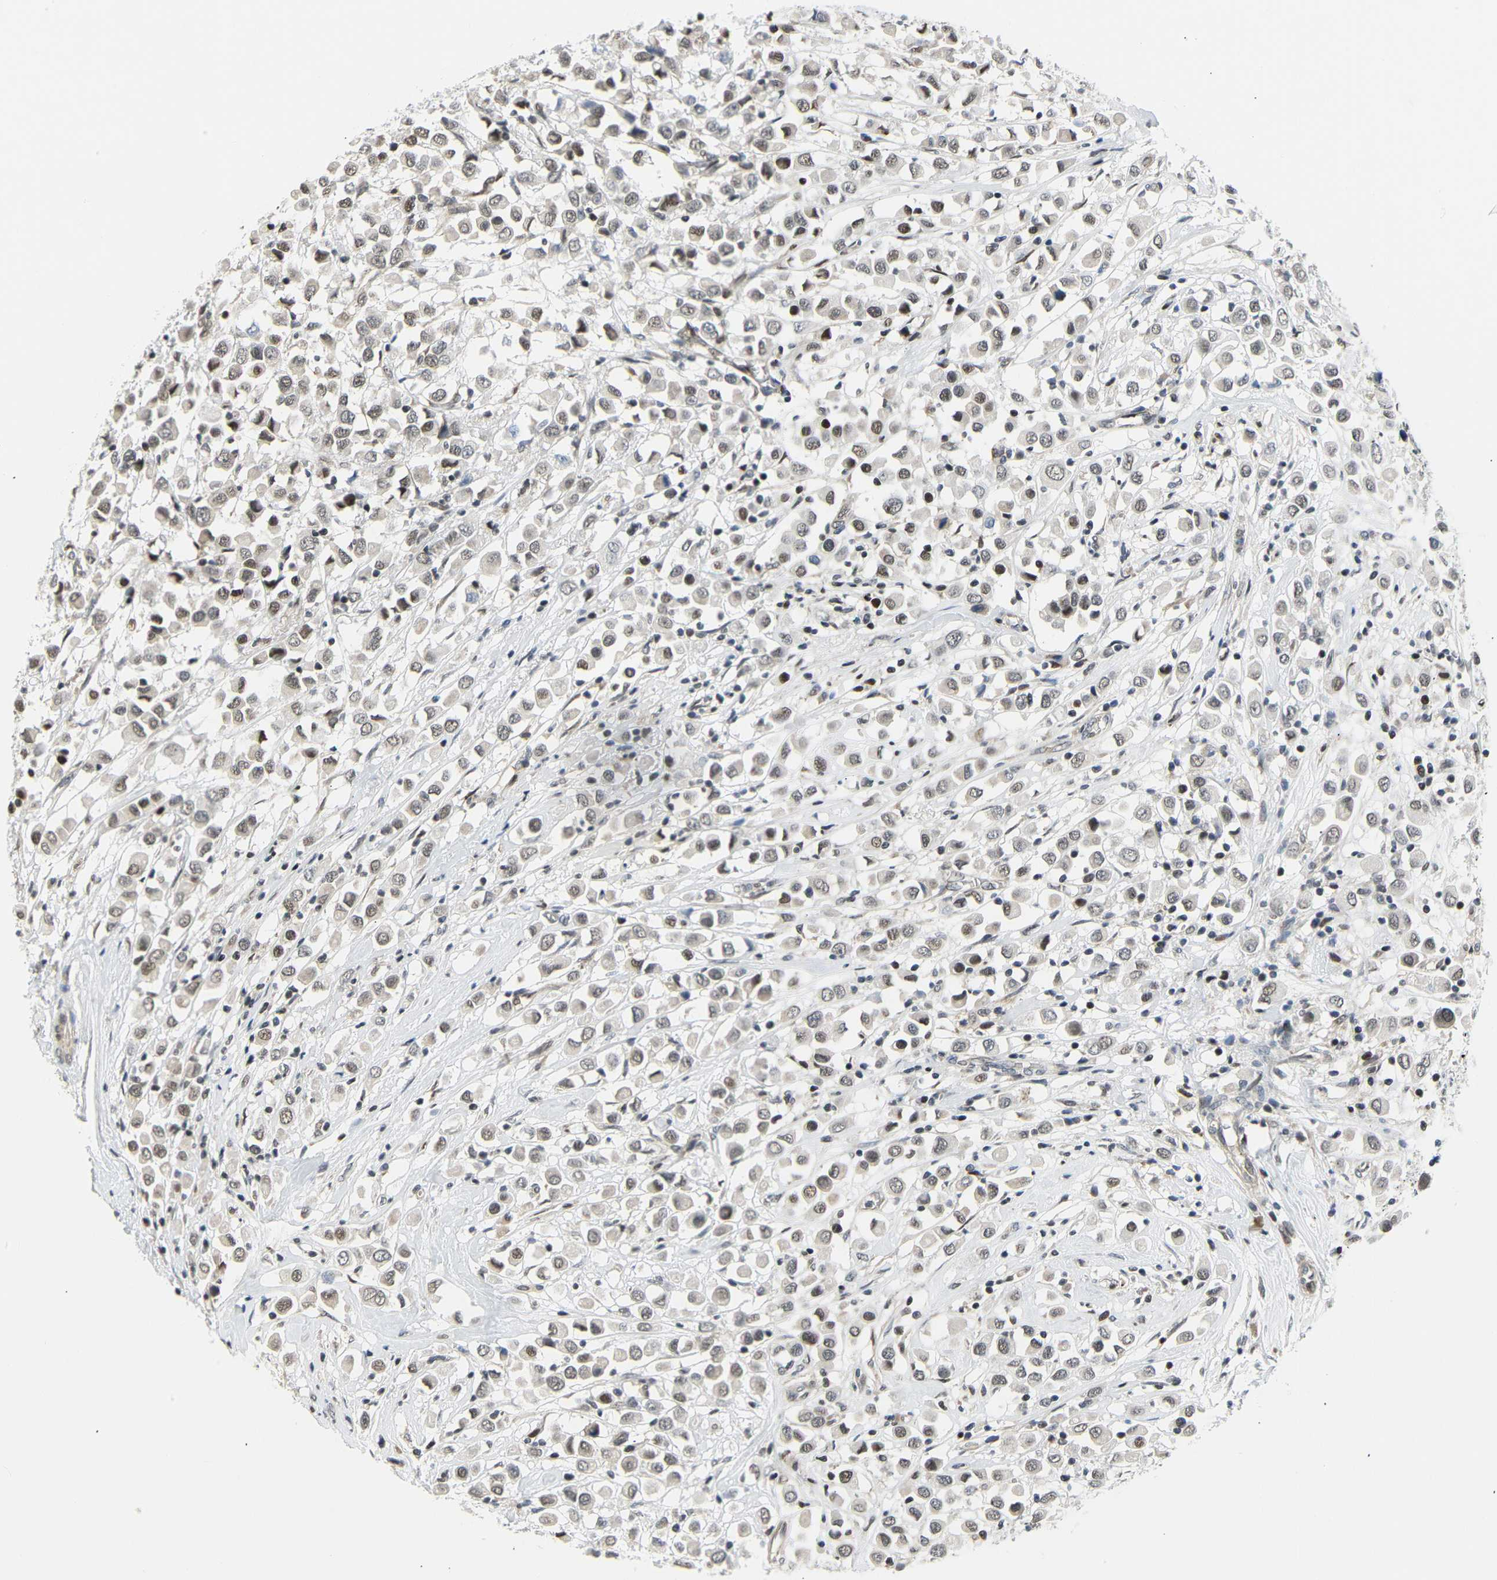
{"staining": {"intensity": "weak", "quantity": ">75%", "location": "nuclear"}, "tissue": "breast cancer", "cell_type": "Tumor cells", "image_type": "cancer", "snomed": [{"axis": "morphology", "description": "Duct carcinoma"}, {"axis": "topography", "description": "Breast"}], "caption": "IHC staining of breast invasive ductal carcinoma, which demonstrates low levels of weak nuclear positivity in about >75% of tumor cells indicating weak nuclear protein staining. The staining was performed using DAB (3,3'-diaminobenzidine) (brown) for protein detection and nuclei were counterstained in hematoxylin (blue).", "gene": "IMPG2", "patient": {"sex": "female", "age": 61}}